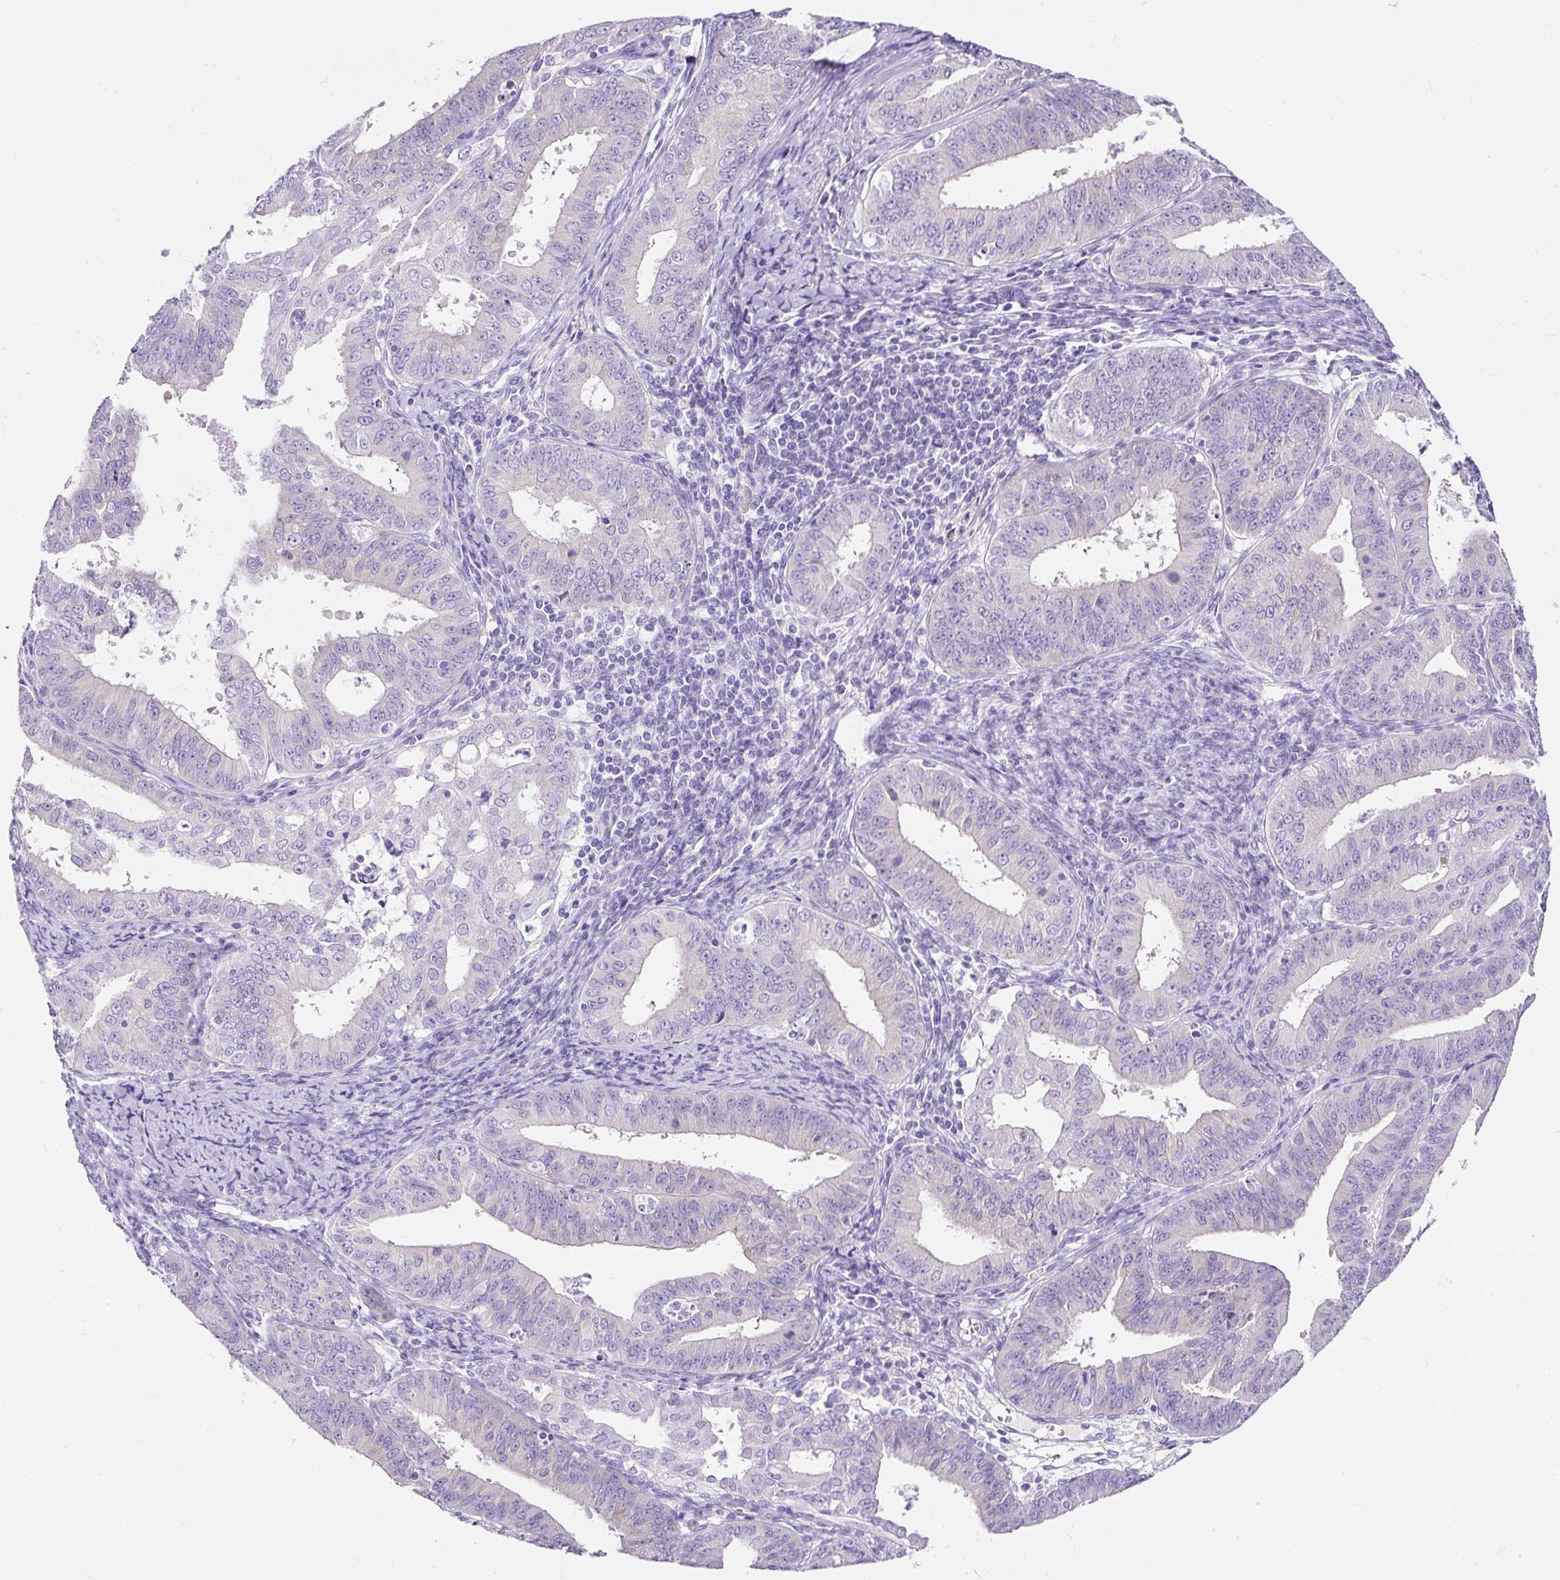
{"staining": {"intensity": "negative", "quantity": "none", "location": "none"}, "tissue": "endometrial cancer", "cell_type": "Tumor cells", "image_type": "cancer", "snomed": [{"axis": "morphology", "description": "Adenocarcinoma, NOS"}, {"axis": "topography", "description": "Endometrium"}], "caption": "This is an immunohistochemistry (IHC) histopathology image of human endometrial cancer. There is no staining in tumor cells.", "gene": "STOX2", "patient": {"sex": "female", "age": 73}}